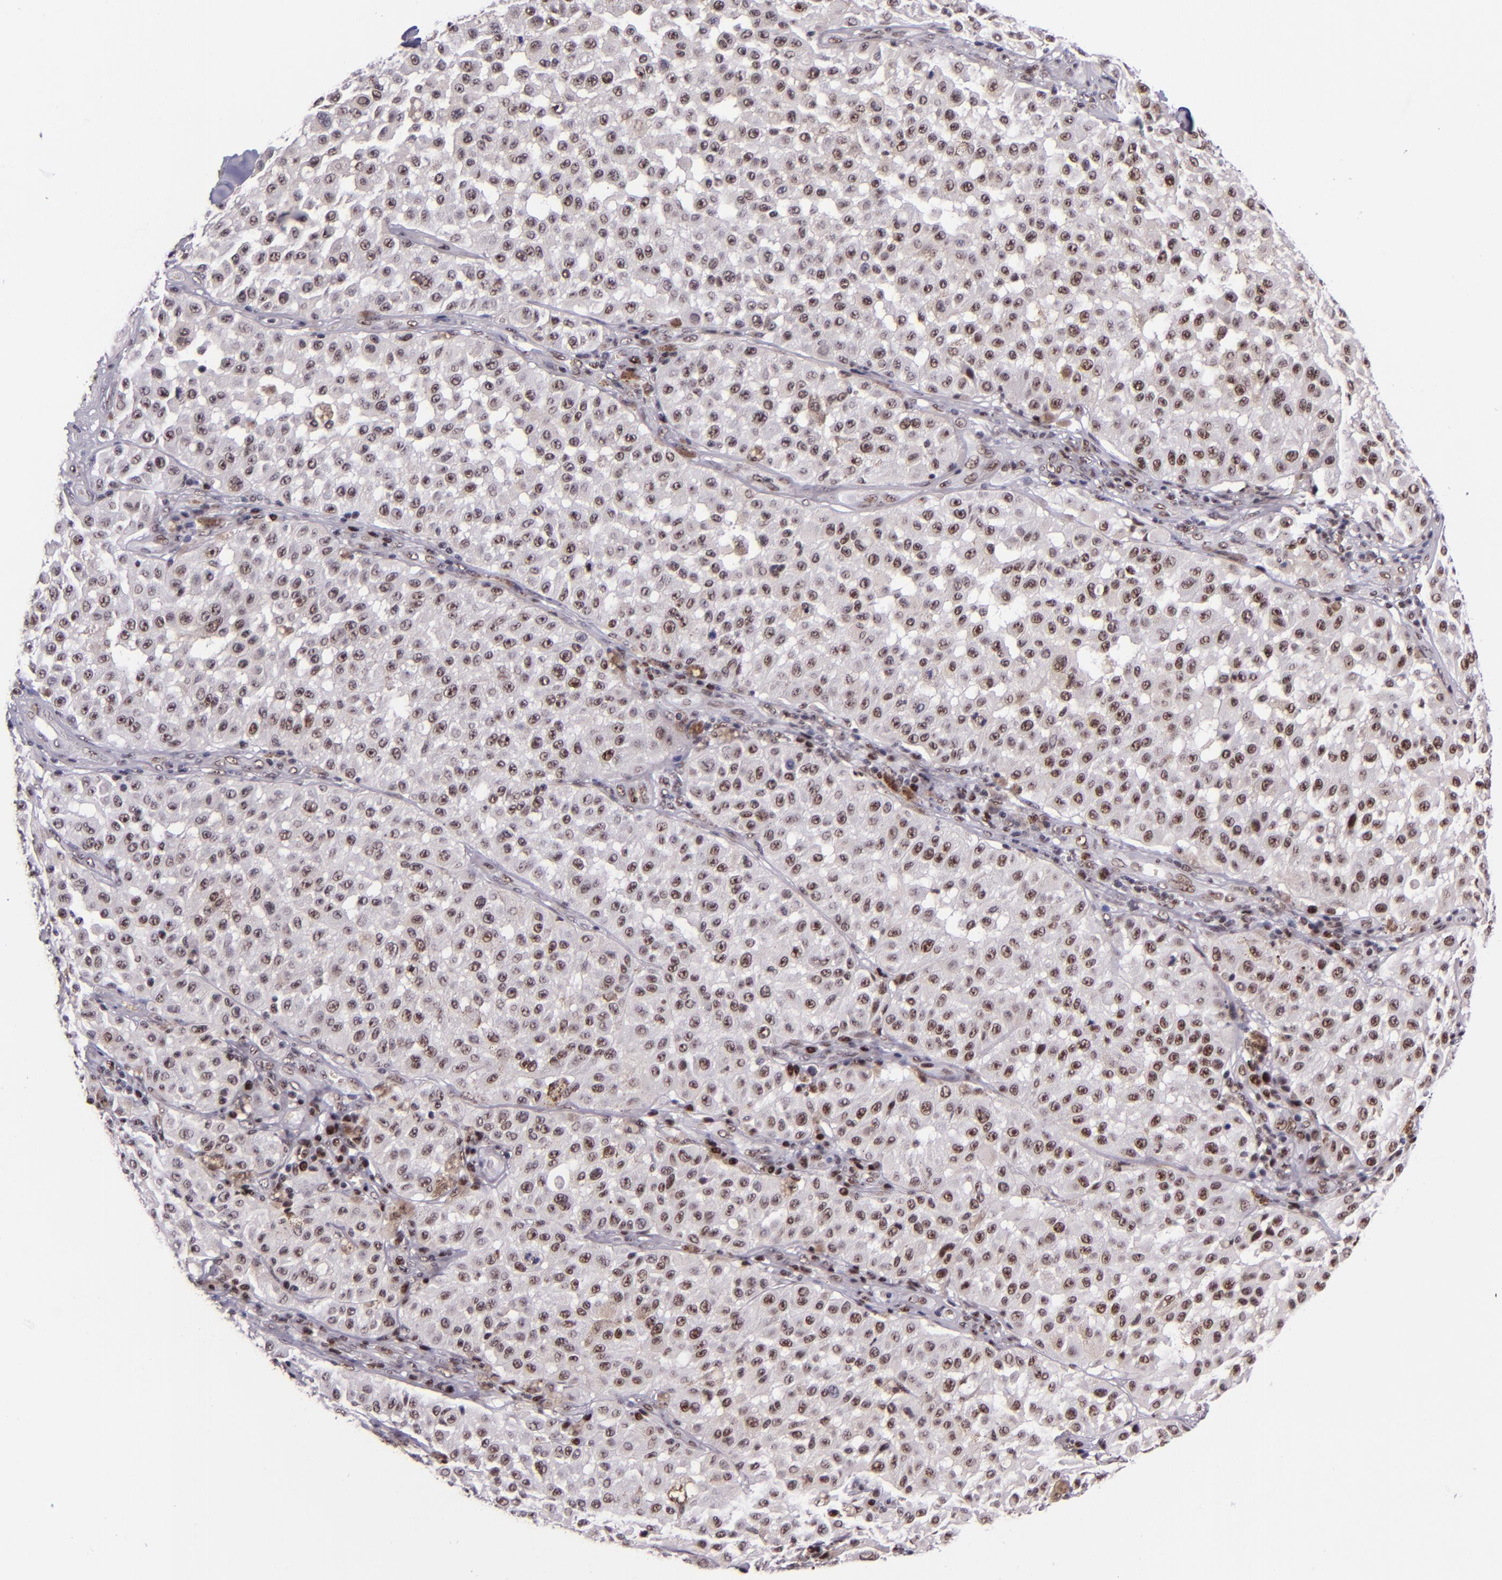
{"staining": {"intensity": "weak", "quantity": "25%-75%", "location": "nuclear"}, "tissue": "melanoma", "cell_type": "Tumor cells", "image_type": "cancer", "snomed": [{"axis": "morphology", "description": "Malignant melanoma, NOS"}, {"axis": "topography", "description": "Skin"}], "caption": "Weak nuclear protein positivity is appreciated in about 25%-75% of tumor cells in melanoma. (brown staining indicates protein expression, while blue staining denotes nuclei).", "gene": "GPKOW", "patient": {"sex": "female", "age": 64}}